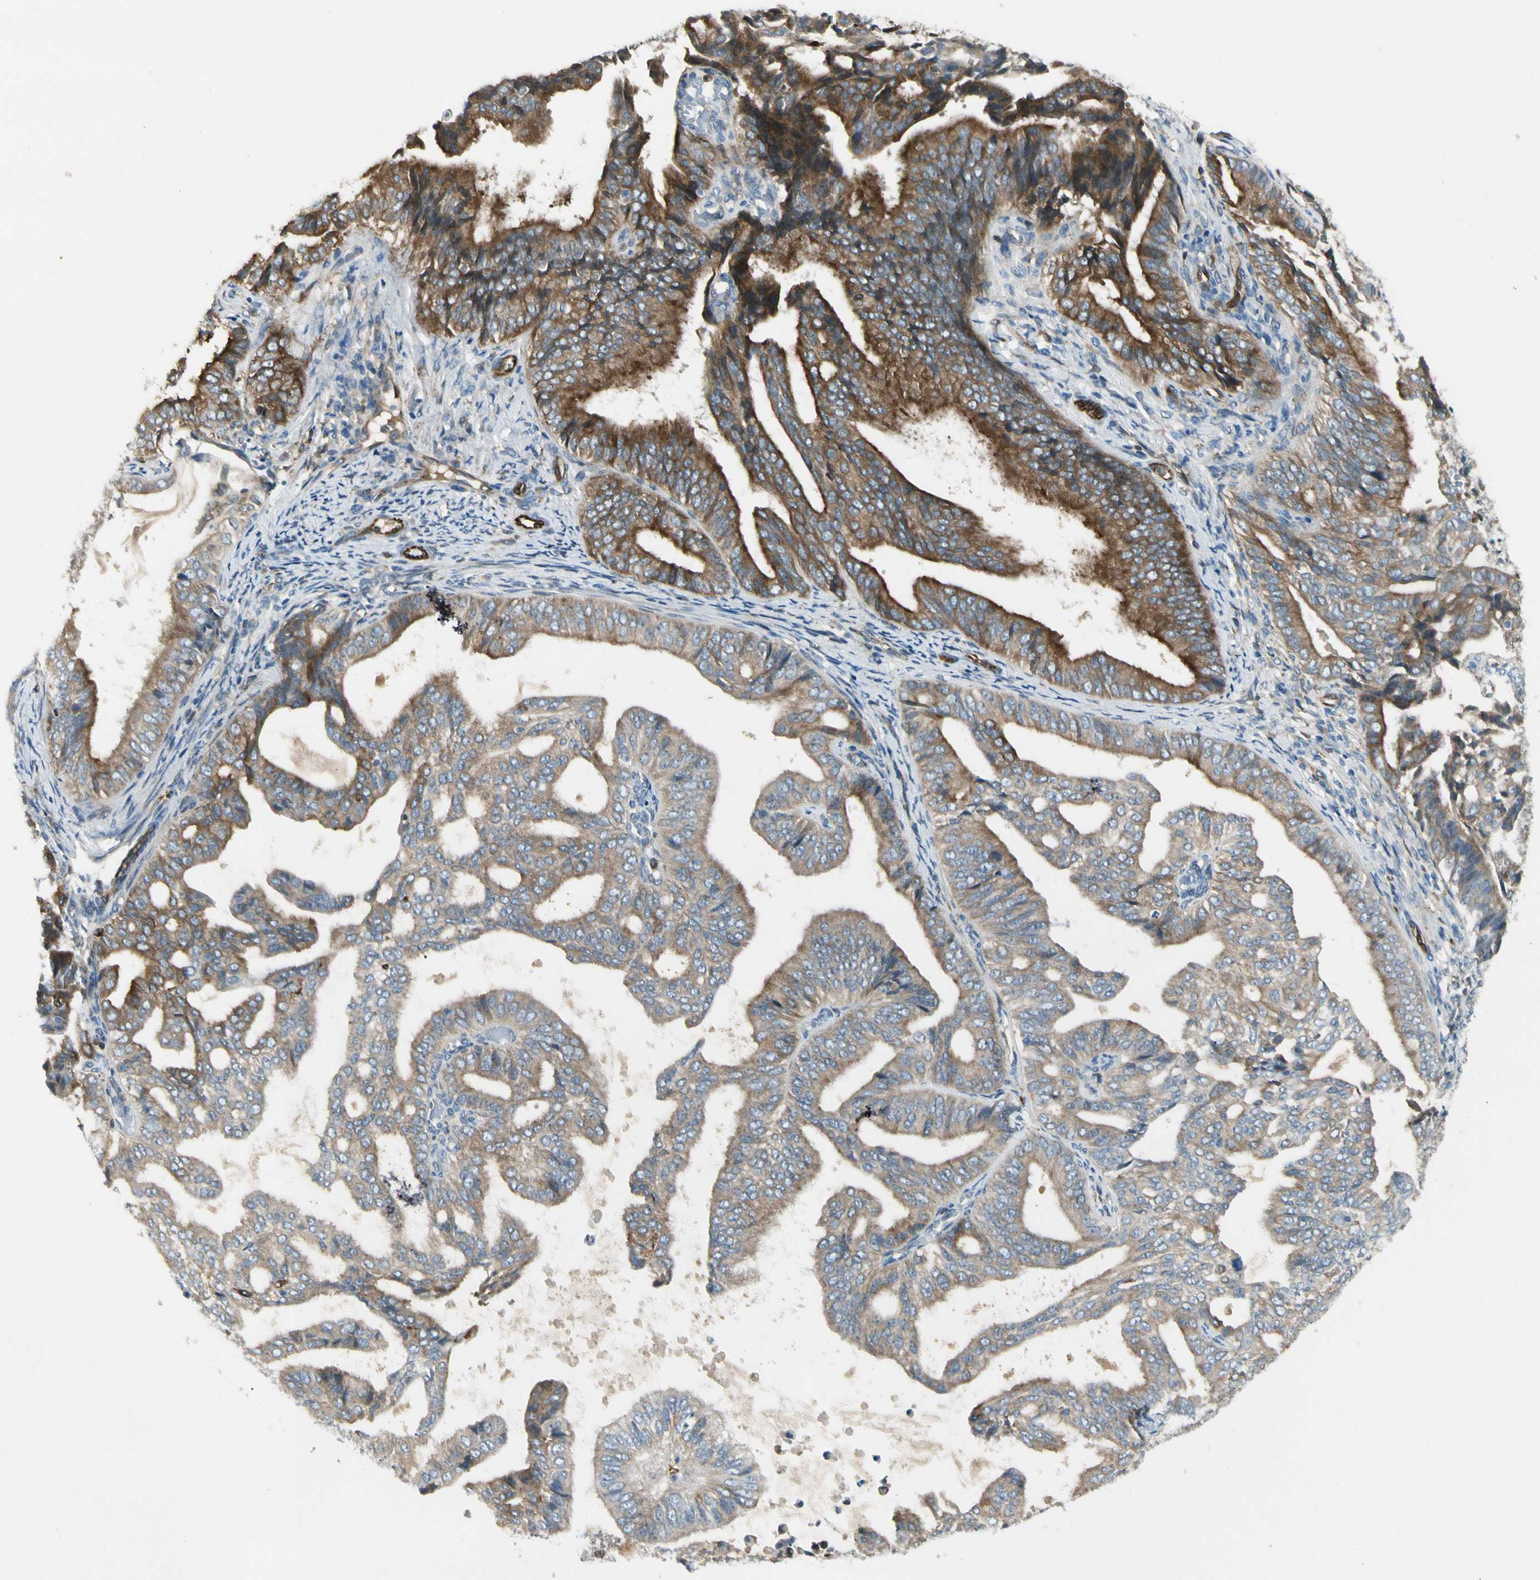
{"staining": {"intensity": "strong", "quantity": ">75%", "location": "cytoplasmic/membranous"}, "tissue": "endometrial cancer", "cell_type": "Tumor cells", "image_type": "cancer", "snomed": [{"axis": "morphology", "description": "Adenocarcinoma, NOS"}, {"axis": "topography", "description": "Endometrium"}], "caption": "A micrograph showing strong cytoplasmic/membranous expression in about >75% of tumor cells in endometrial adenocarcinoma, as visualized by brown immunohistochemical staining.", "gene": "LPCAT2", "patient": {"sex": "female", "age": 58}}